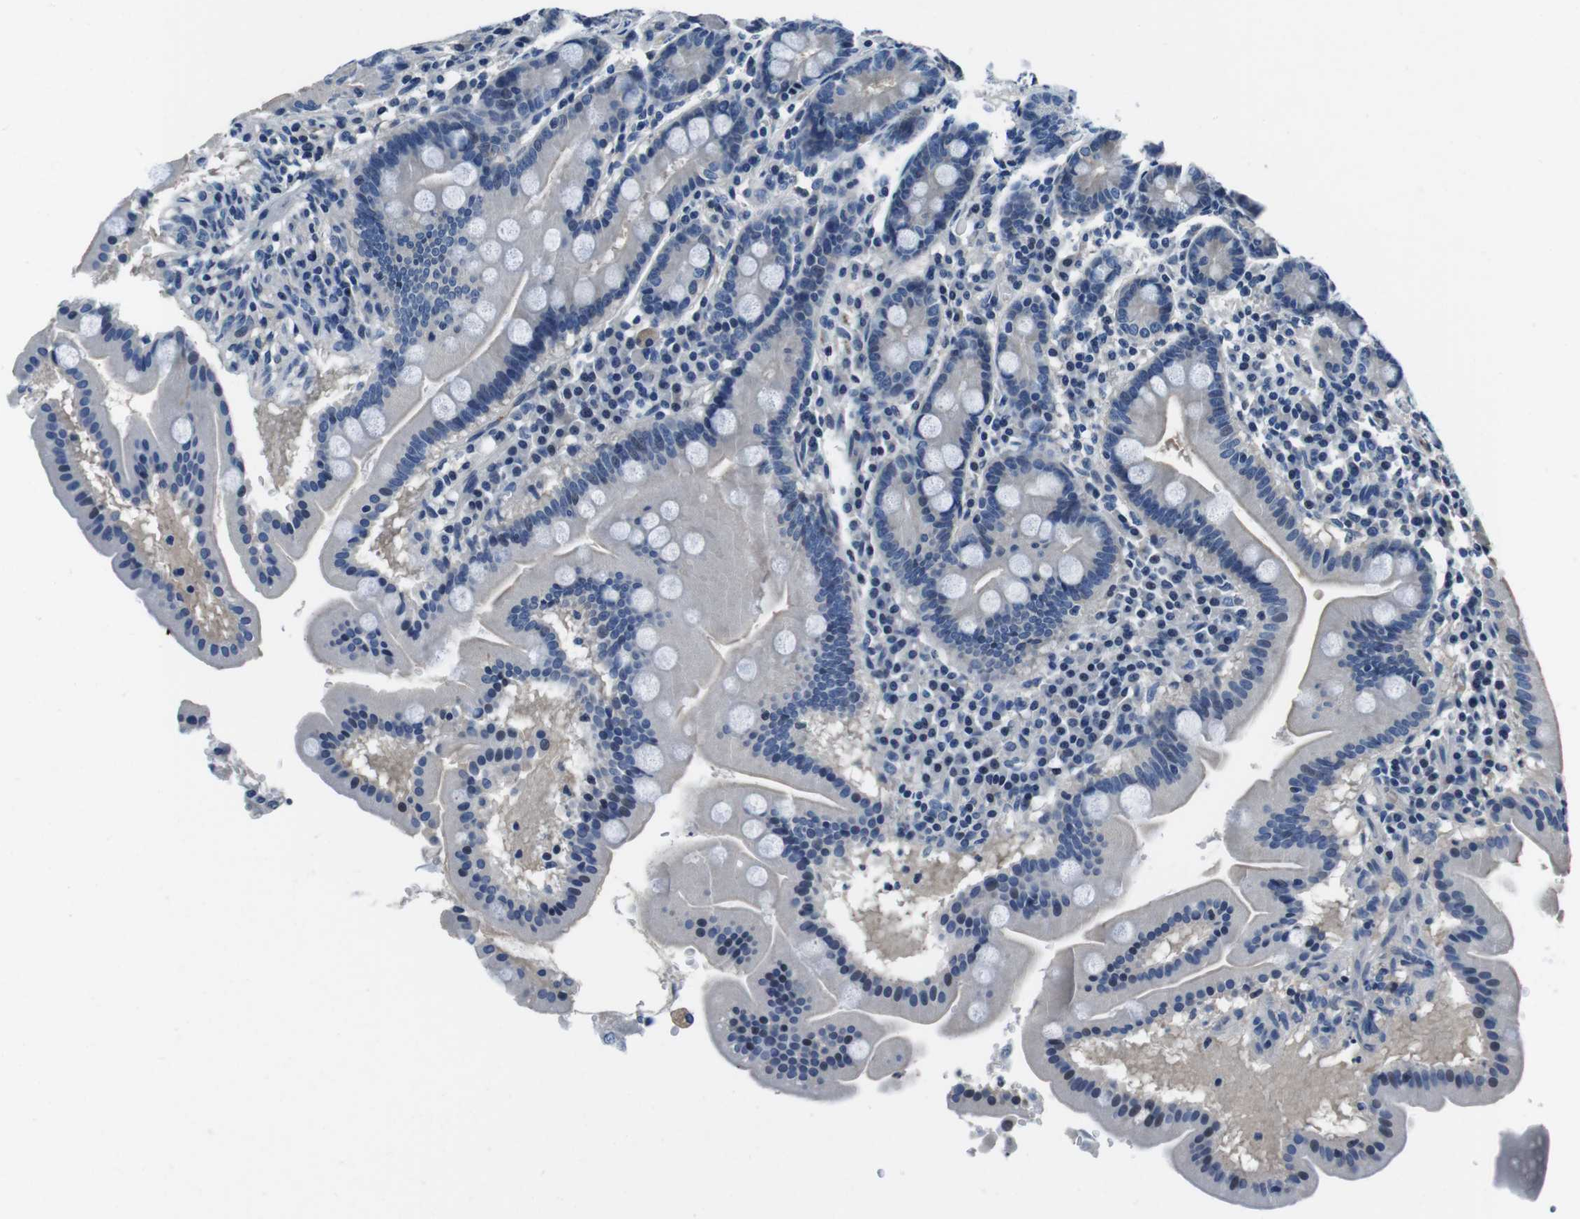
{"staining": {"intensity": "negative", "quantity": "none", "location": "none"}, "tissue": "duodenum", "cell_type": "Glandular cells", "image_type": "normal", "snomed": [{"axis": "morphology", "description": "Normal tissue, NOS"}, {"axis": "topography", "description": "Duodenum"}], "caption": "DAB (3,3'-diaminobenzidine) immunohistochemical staining of unremarkable duodenum exhibits no significant positivity in glandular cells. Brightfield microscopy of immunohistochemistry (IHC) stained with DAB (3,3'-diaminobenzidine) (brown) and hematoxylin (blue), captured at high magnification.", "gene": "KCNJ5", "patient": {"sex": "male", "age": 50}}